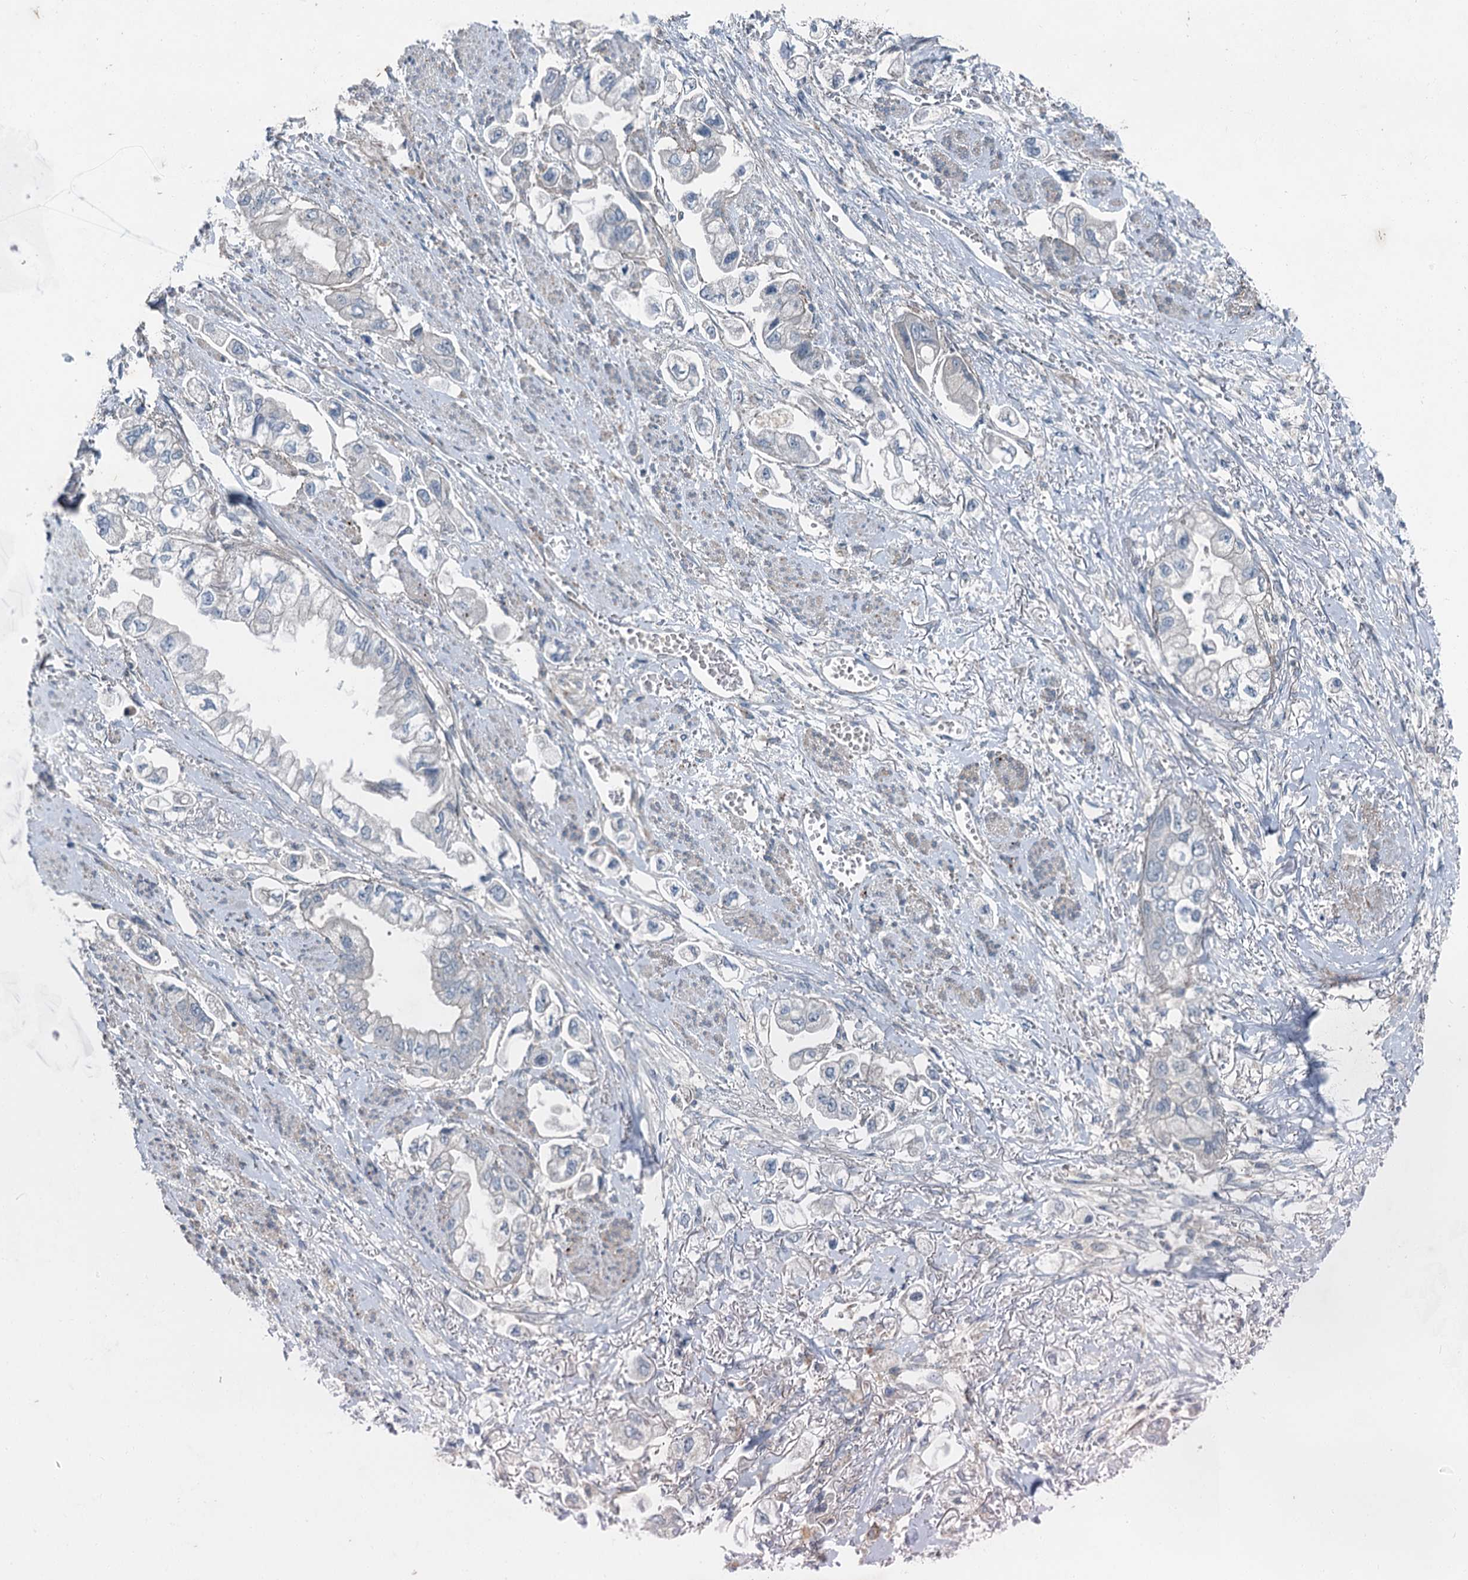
{"staining": {"intensity": "negative", "quantity": "none", "location": "none"}, "tissue": "stomach cancer", "cell_type": "Tumor cells", "image_type": "cancer", "snomed": [{"axis": "morphology", "description": "Adenocarcinoma, NOS"}, {"axis": "topography", "description": "Stomach"}], "caption": "Immunohistochemical staining of stomach cancer (adenocarcinoma) exhibits no significant expression in tumor cells.", "gene": "AXL", "patient": {"sex": "male", "age": 62}}